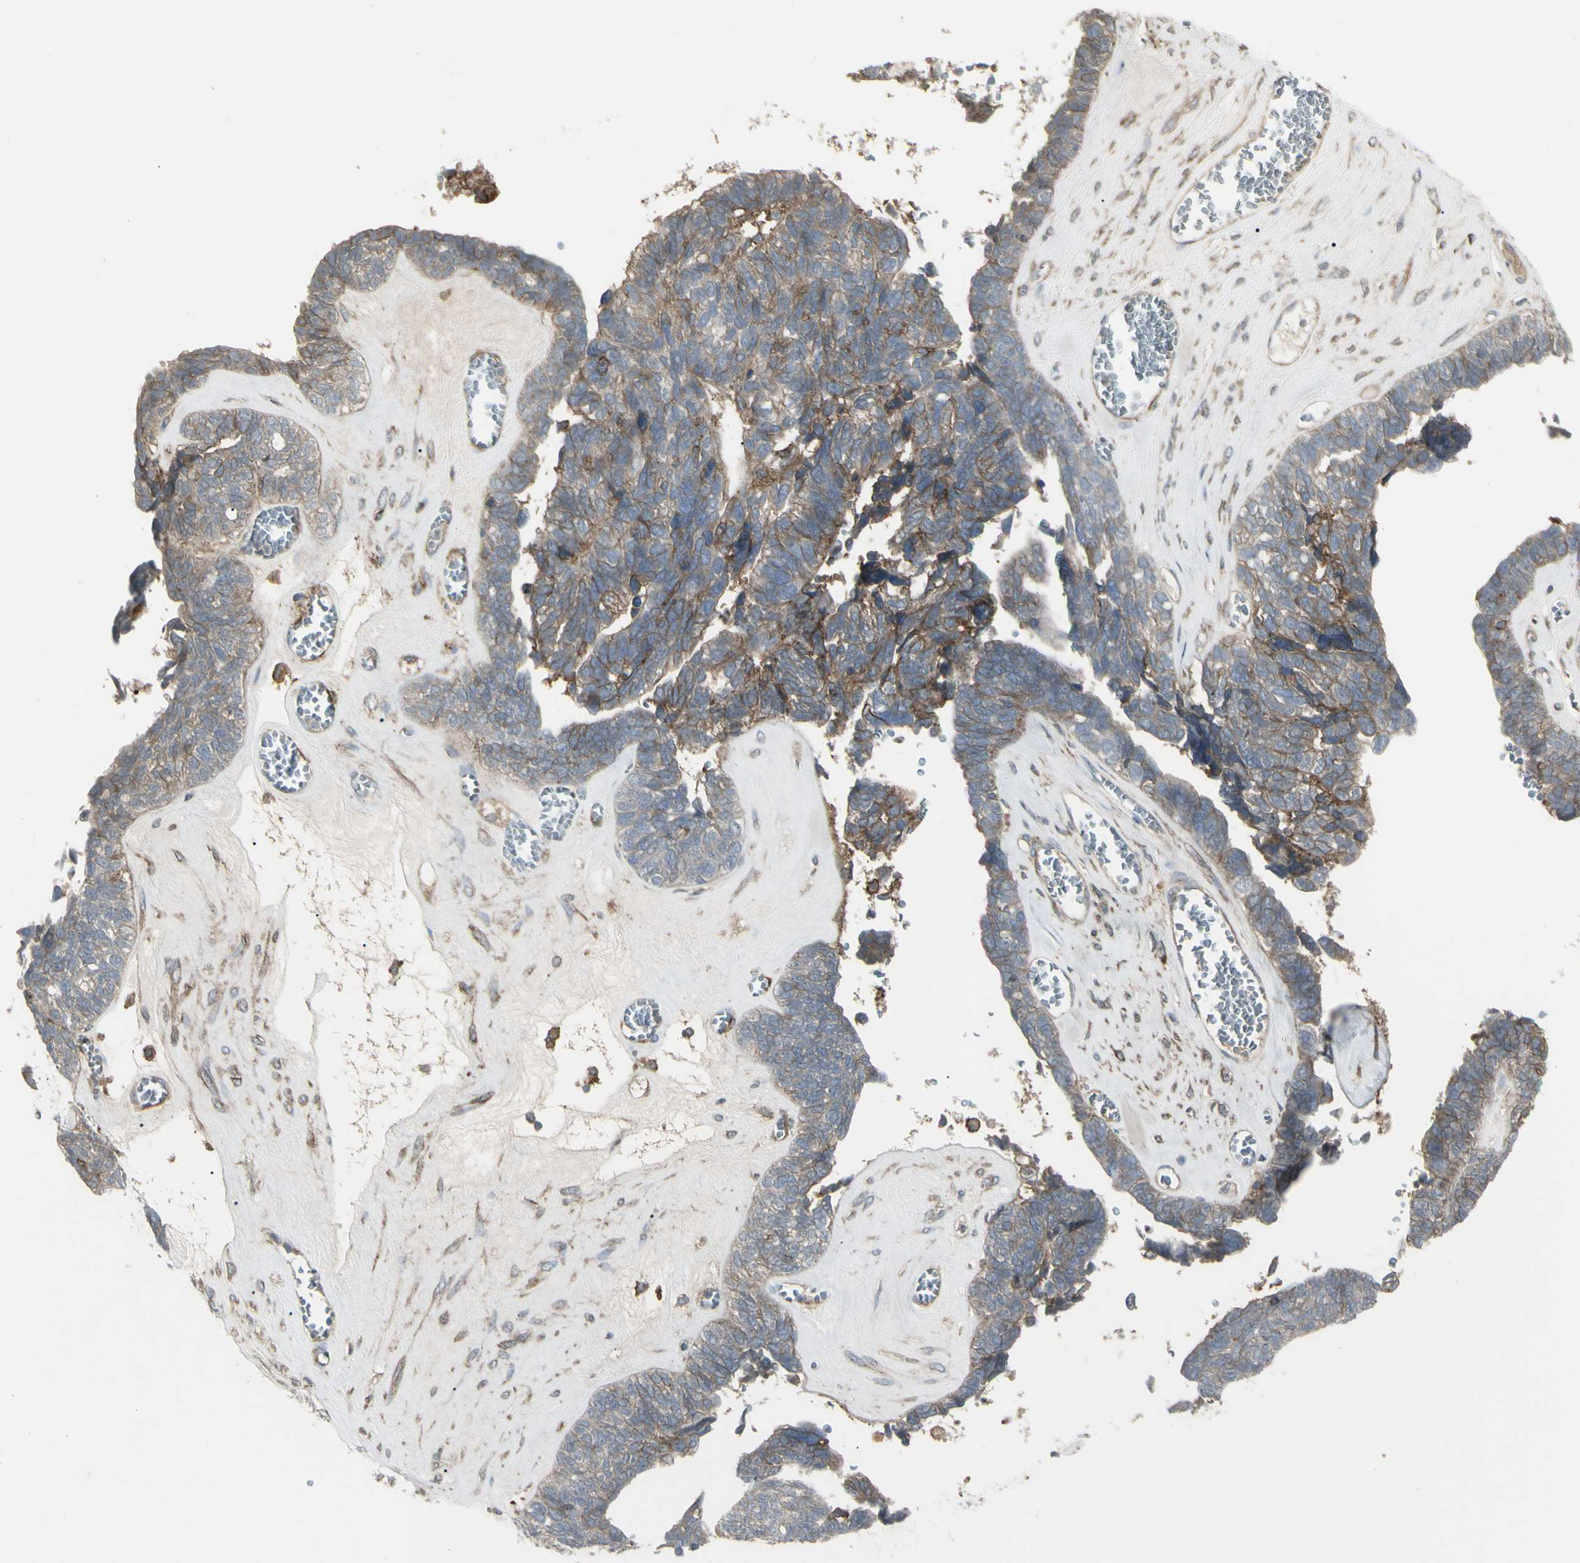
{"staining": {"intensity": "weak", "quantity": "25%-75%", "location": "cytoplasmic/membranous"}, "tissue": "ovarian cancer", "cell_type": "Tumor cells", "image_type": "cancer", "snomed": [{"axis": "morphology", "description": "Cystadenocarcinoma, serous, NOS"}, {"axis": "topography", "description": "Ovary"}], "caption": "Approximately 25%-75% of tumor cells in human ovarian cancer show weak cytoplasmic/membranous protein expression as visualized by brown immunohistochemical staining.", "gene": "CD276", "patient": {"sex": "female", "age": 79}}